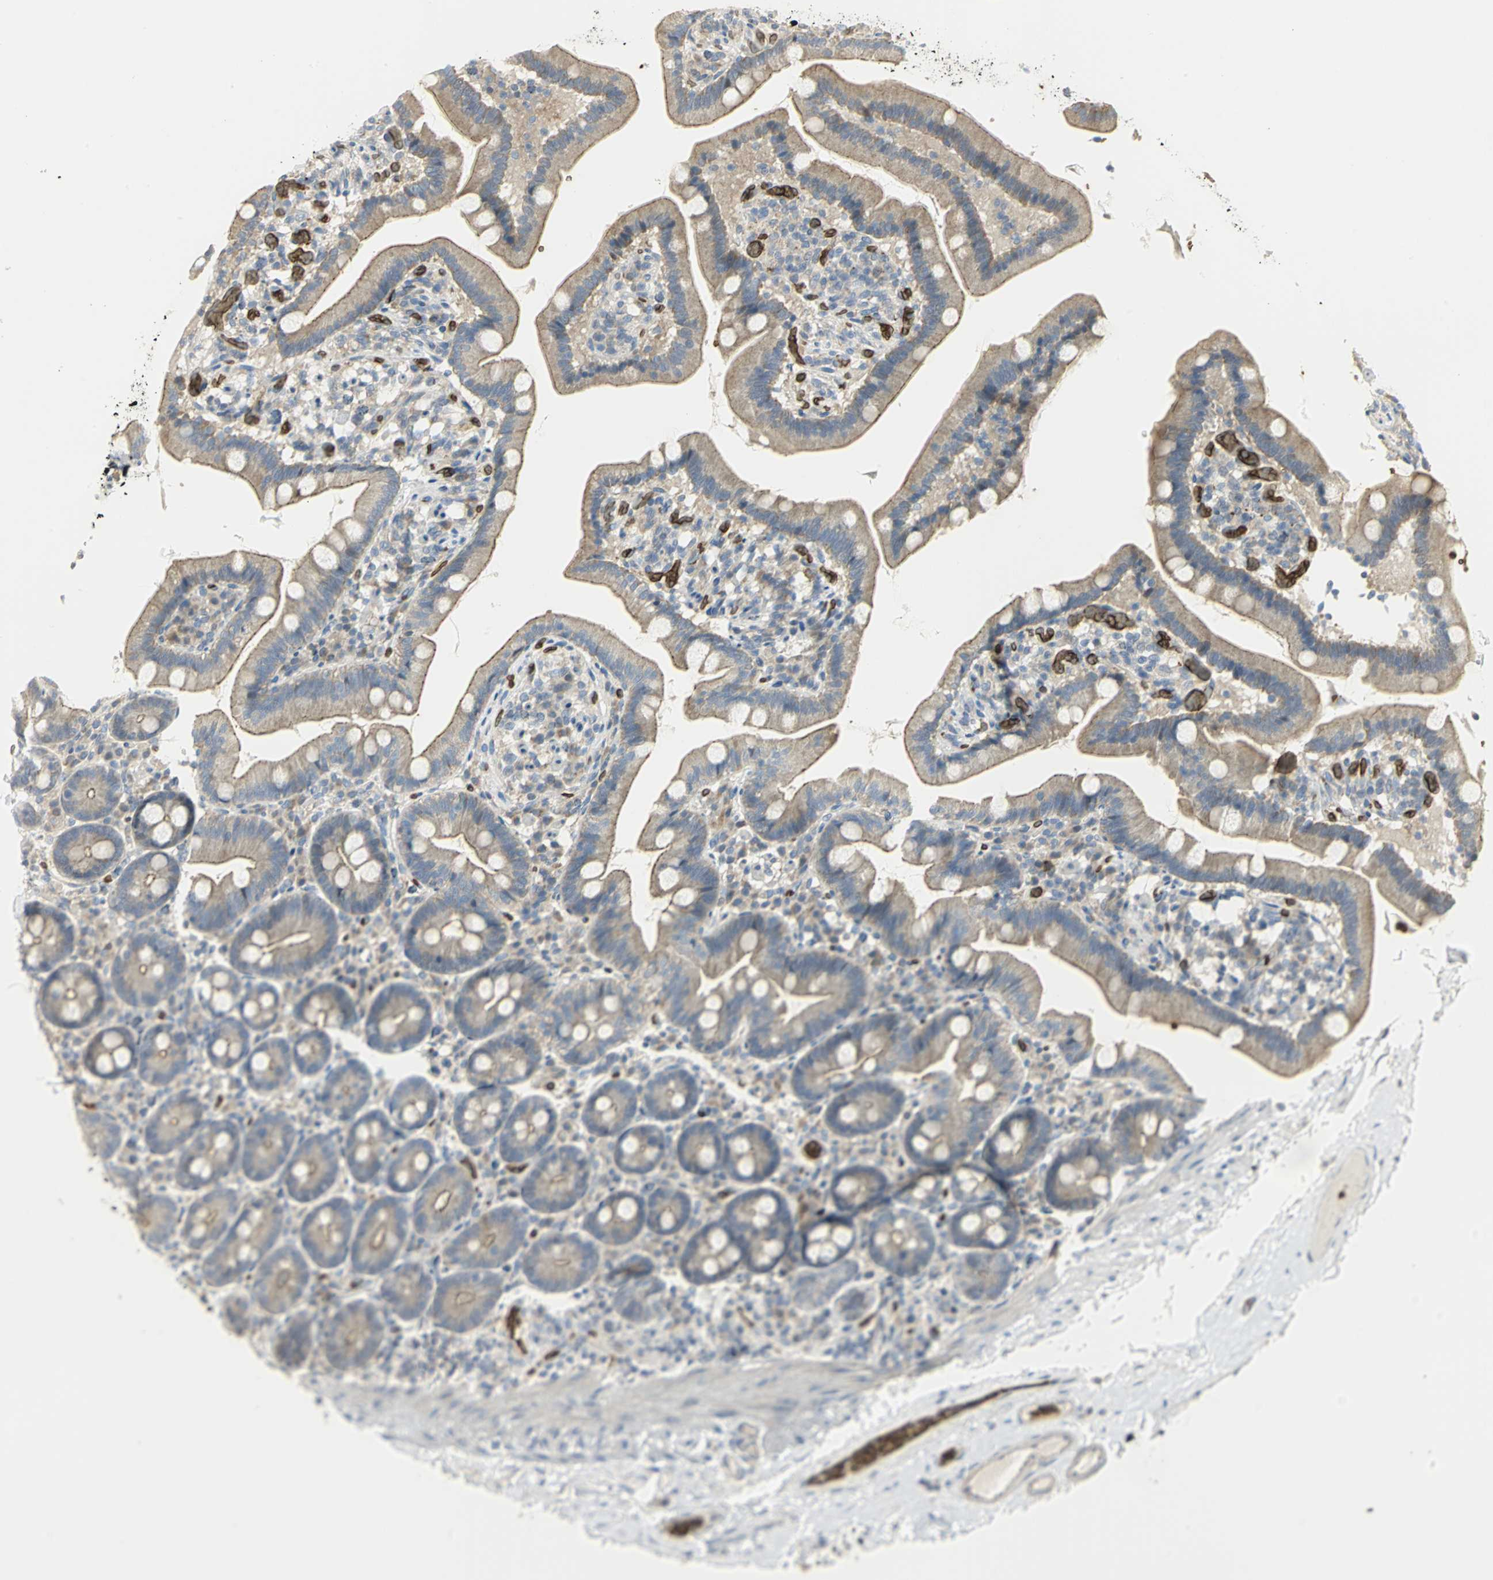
{"staining": {"intensity": "negative", "quantity": "none", "location": "none"}, "tissue": "duodenum", "cell_type": "Glandular cells", "image_type": "normal", "snomed": [{"axis": "morphology", "description": "Normal tissue, NOS"}, {"axis": "topography", "description": "Duodenum"}], "caption": "Glandular cells are negative for protein expression in normal human duodenum. (Brightfield microscopy of DAB (3,3'-diaminobenzidine) IHC at high magnification).", "gene": "ANK1", "patient": {"sex": "male", "age": 66}}